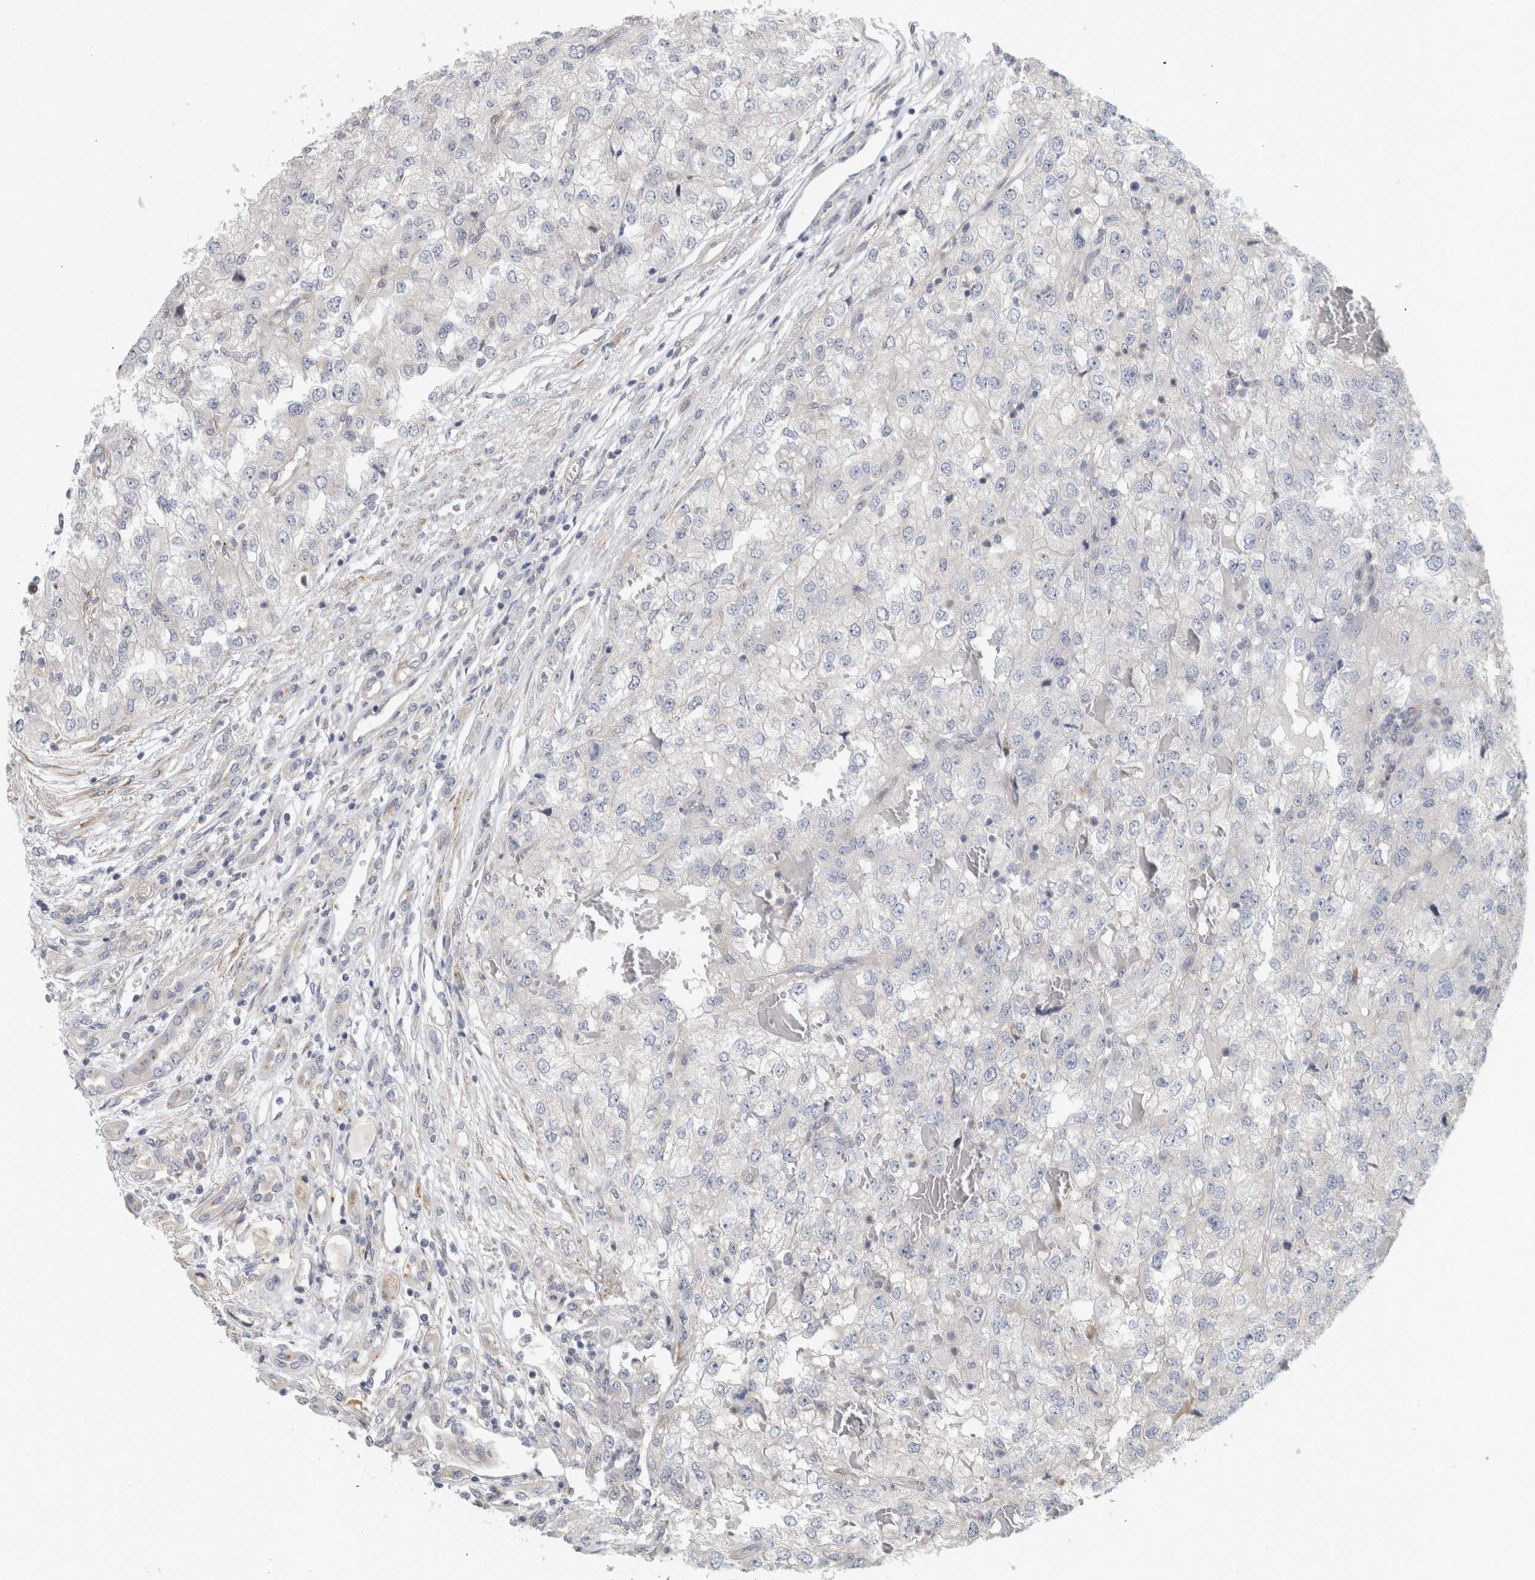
{"staining": {"intensity": "negative", "quantity": "none", "location": "none"}, "tissue": "renal cancer", "cell_type": "Tumor cells", "image_type": "cancer", "snomed": [{"axis": "morphology", "description": "Adenocarcinoma, NOS"}, {"axis": "topography", "description": "Kidney"}], "caption": "Protein analysis of renal adenocarcinoma reveals no significant staining in tumor cells.", "gene": "ZNF804B", "patient": {"sex": "female", "age": 54}}